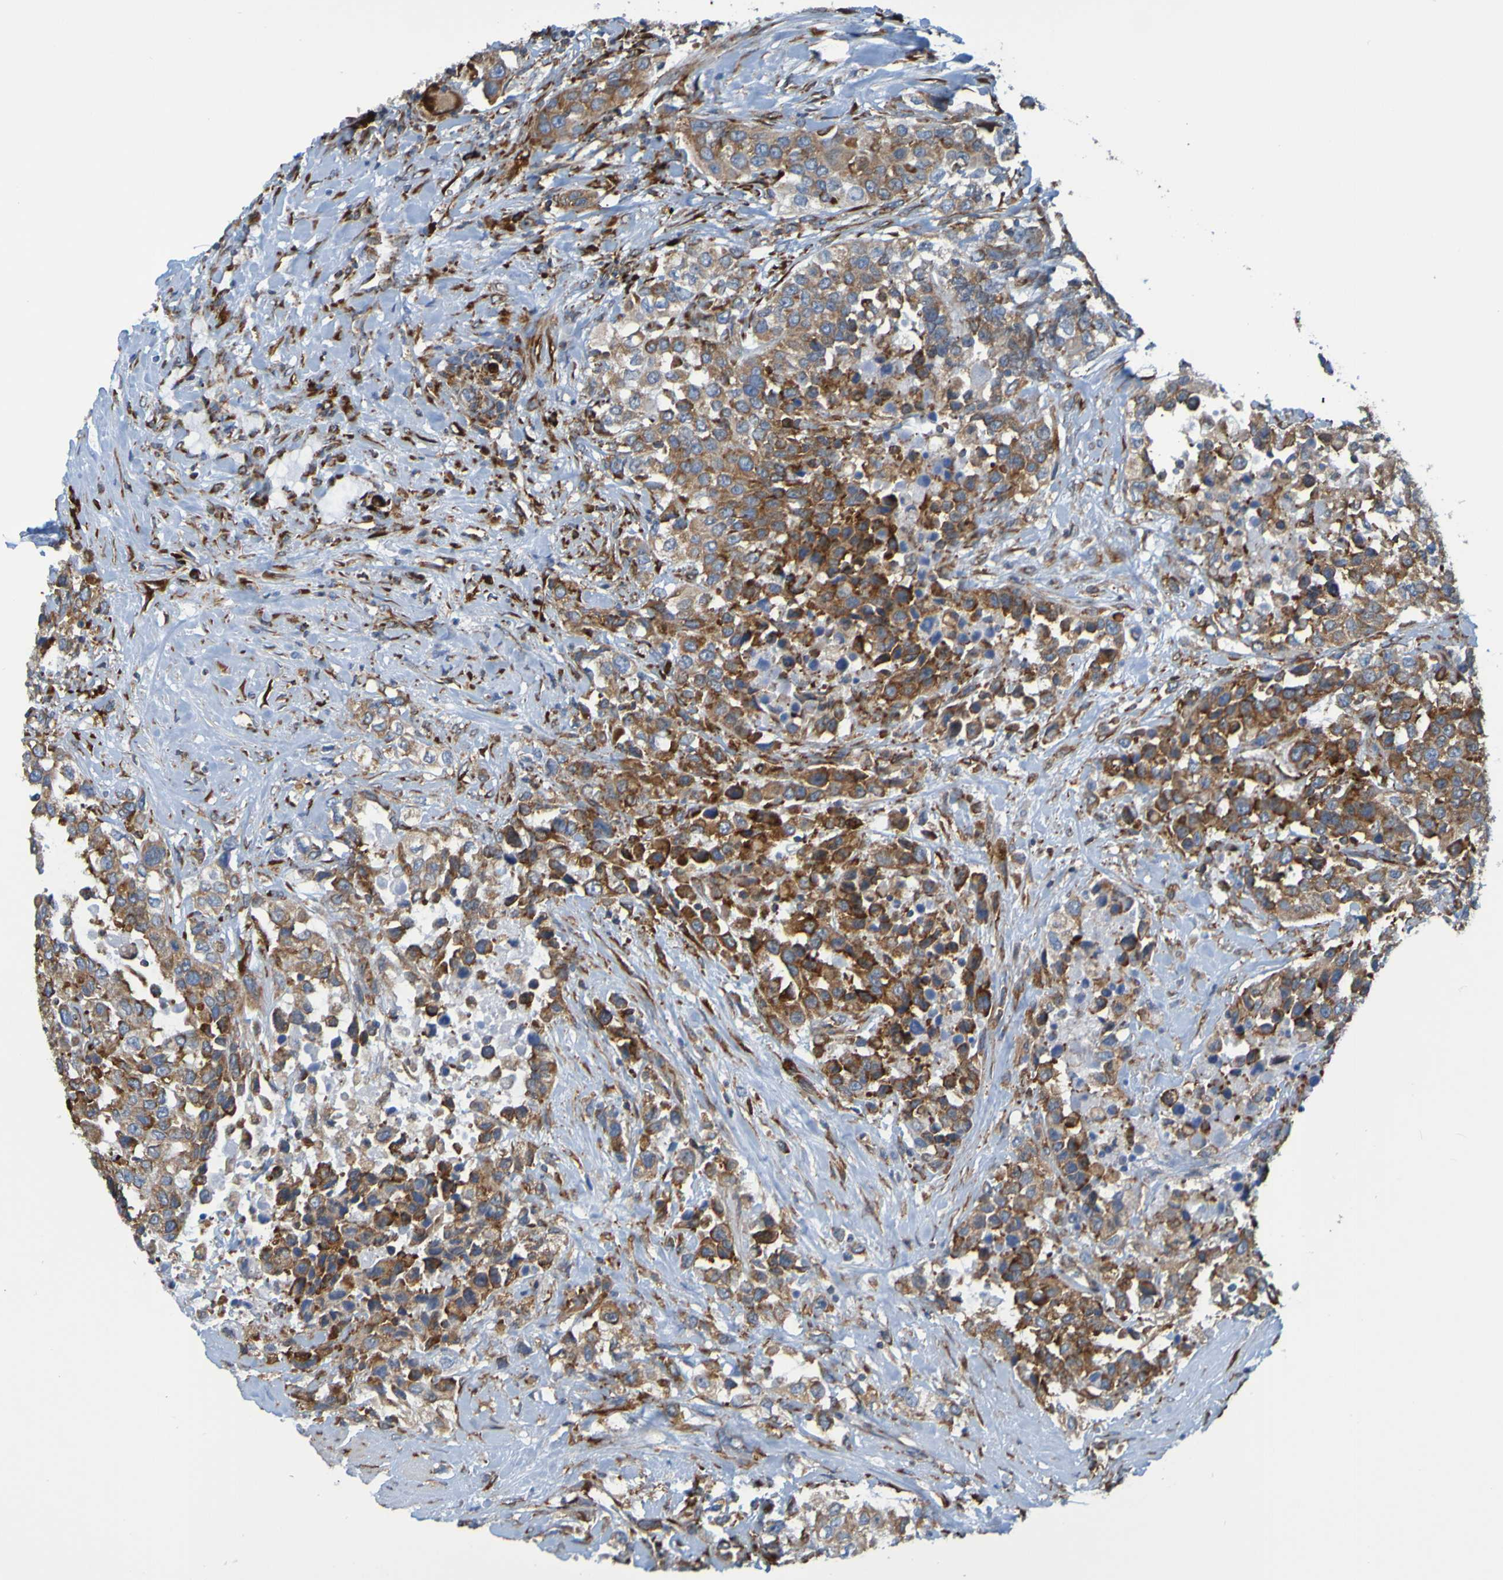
{"staining": {"intensity": "weak", "quantity": ">75%", "location": "cytoplasmic/membranous"}, "tissue": "urothelial cancer", "cell_type": "Tumor cells", "image_type": "cancer", "snomed": [{"axis": "morphology", "description": "Urothelial carcinoma, High grade"}, {"axis": "topography", "description": "Urinary bladder"}], "caption": "Urothelial carcinoma (high-grade) stained with DAB IHC displays low levels of weak cytoplasmic/membranous staining in approximately >75% of tumor cells.", "gene": "SSR1", "patient": {"sex": "female", "age": 80}}